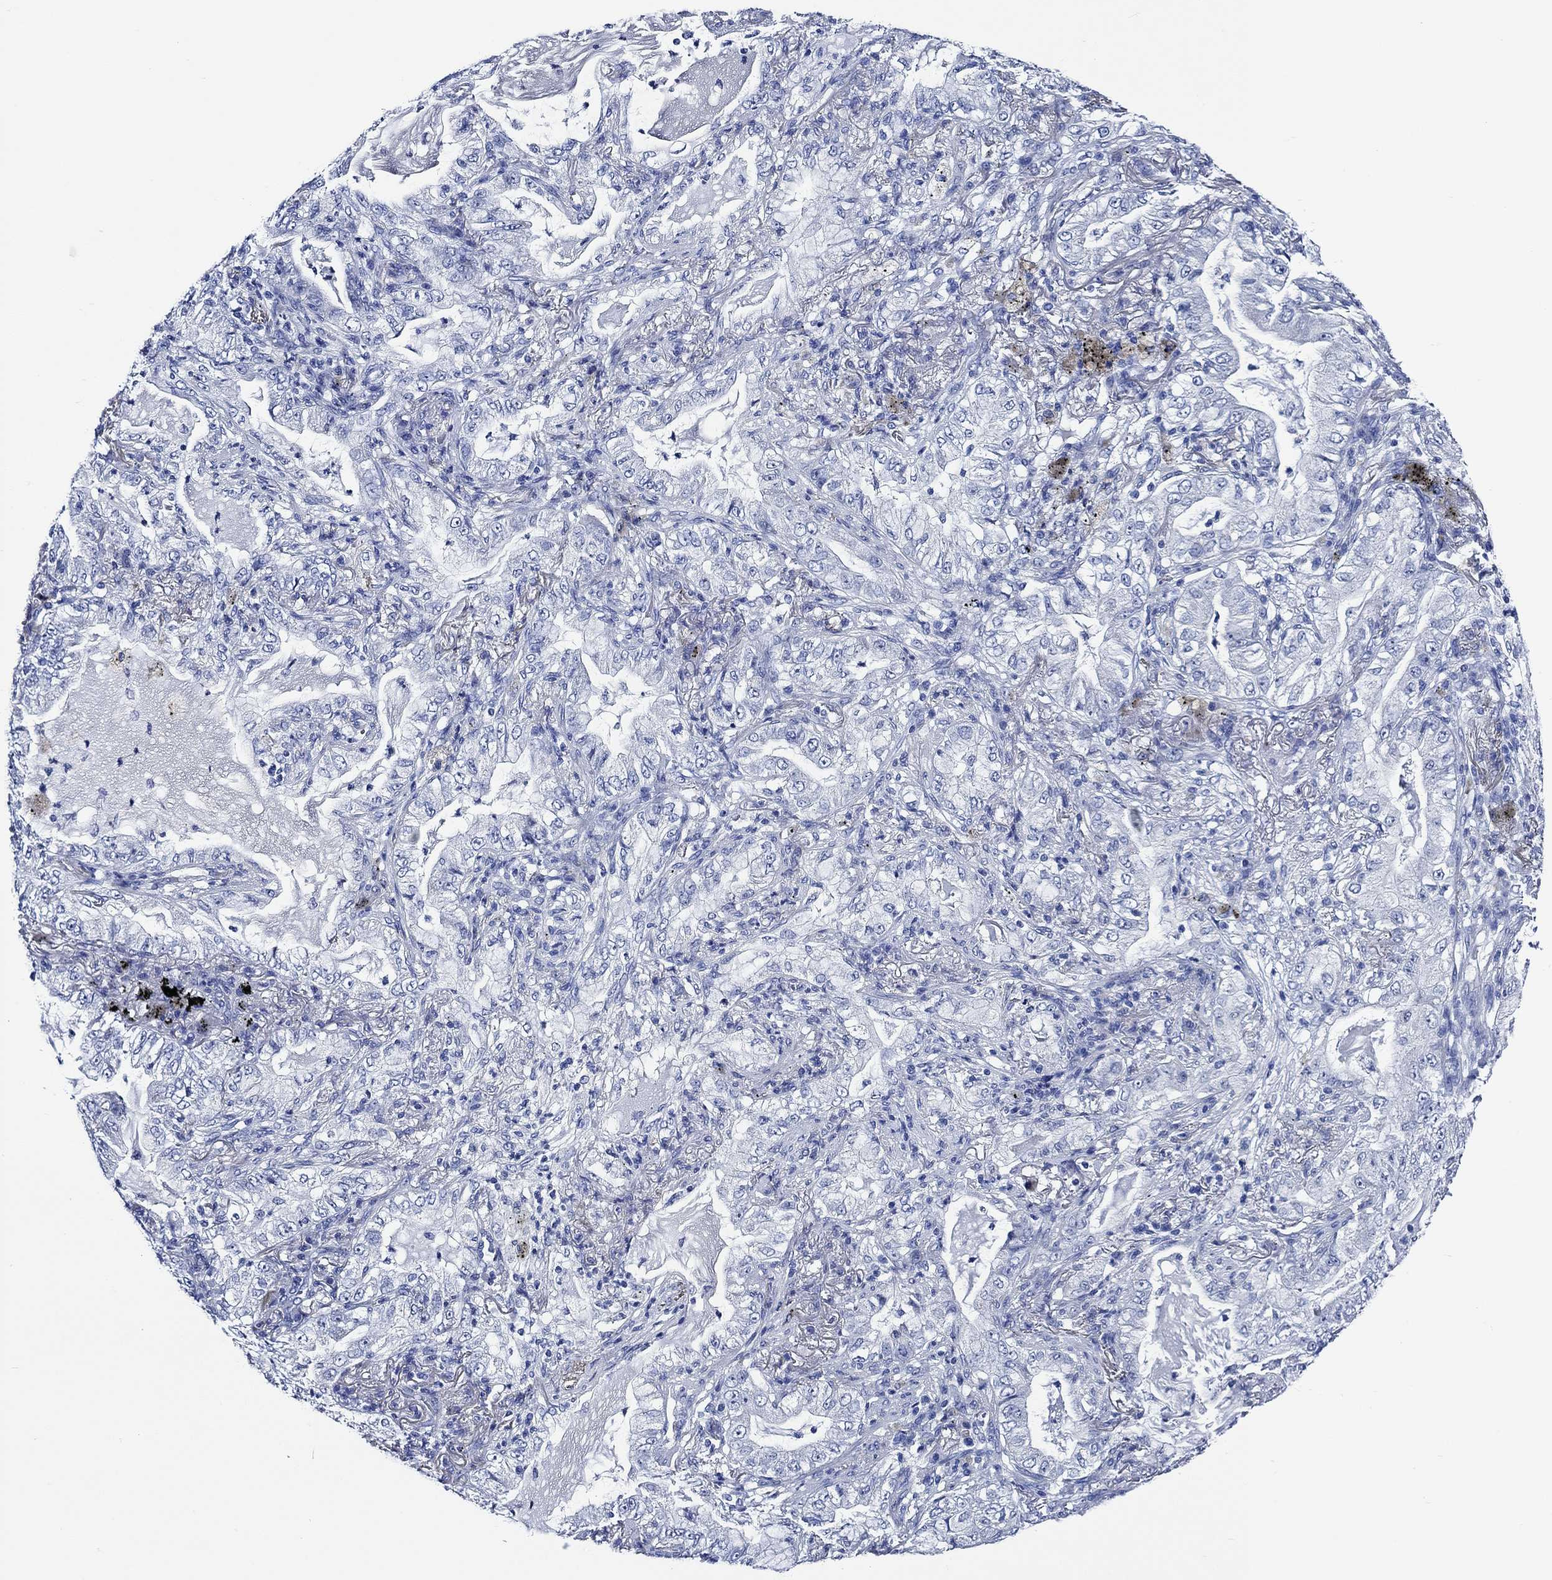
{"staining": {"intensity": "negative", "quantity": "none", "location": "none"}, "tissue": "lung cancer", "cell_type": "Tumor cells", "image_type": "cancer", "snomed": [{"axis": "morphology", "description": "Adenocarcinoma, NOS"}, {"axis": "topography", "description": "Lung"}], "caption": "A high-resolution photomicrograph shows immunohistochemistry staining of lung adenocarcinoma, which displays no significant expression in tumor cells.", "gene": "WDR62", "patient": {"sex": "female", "age": 73}}